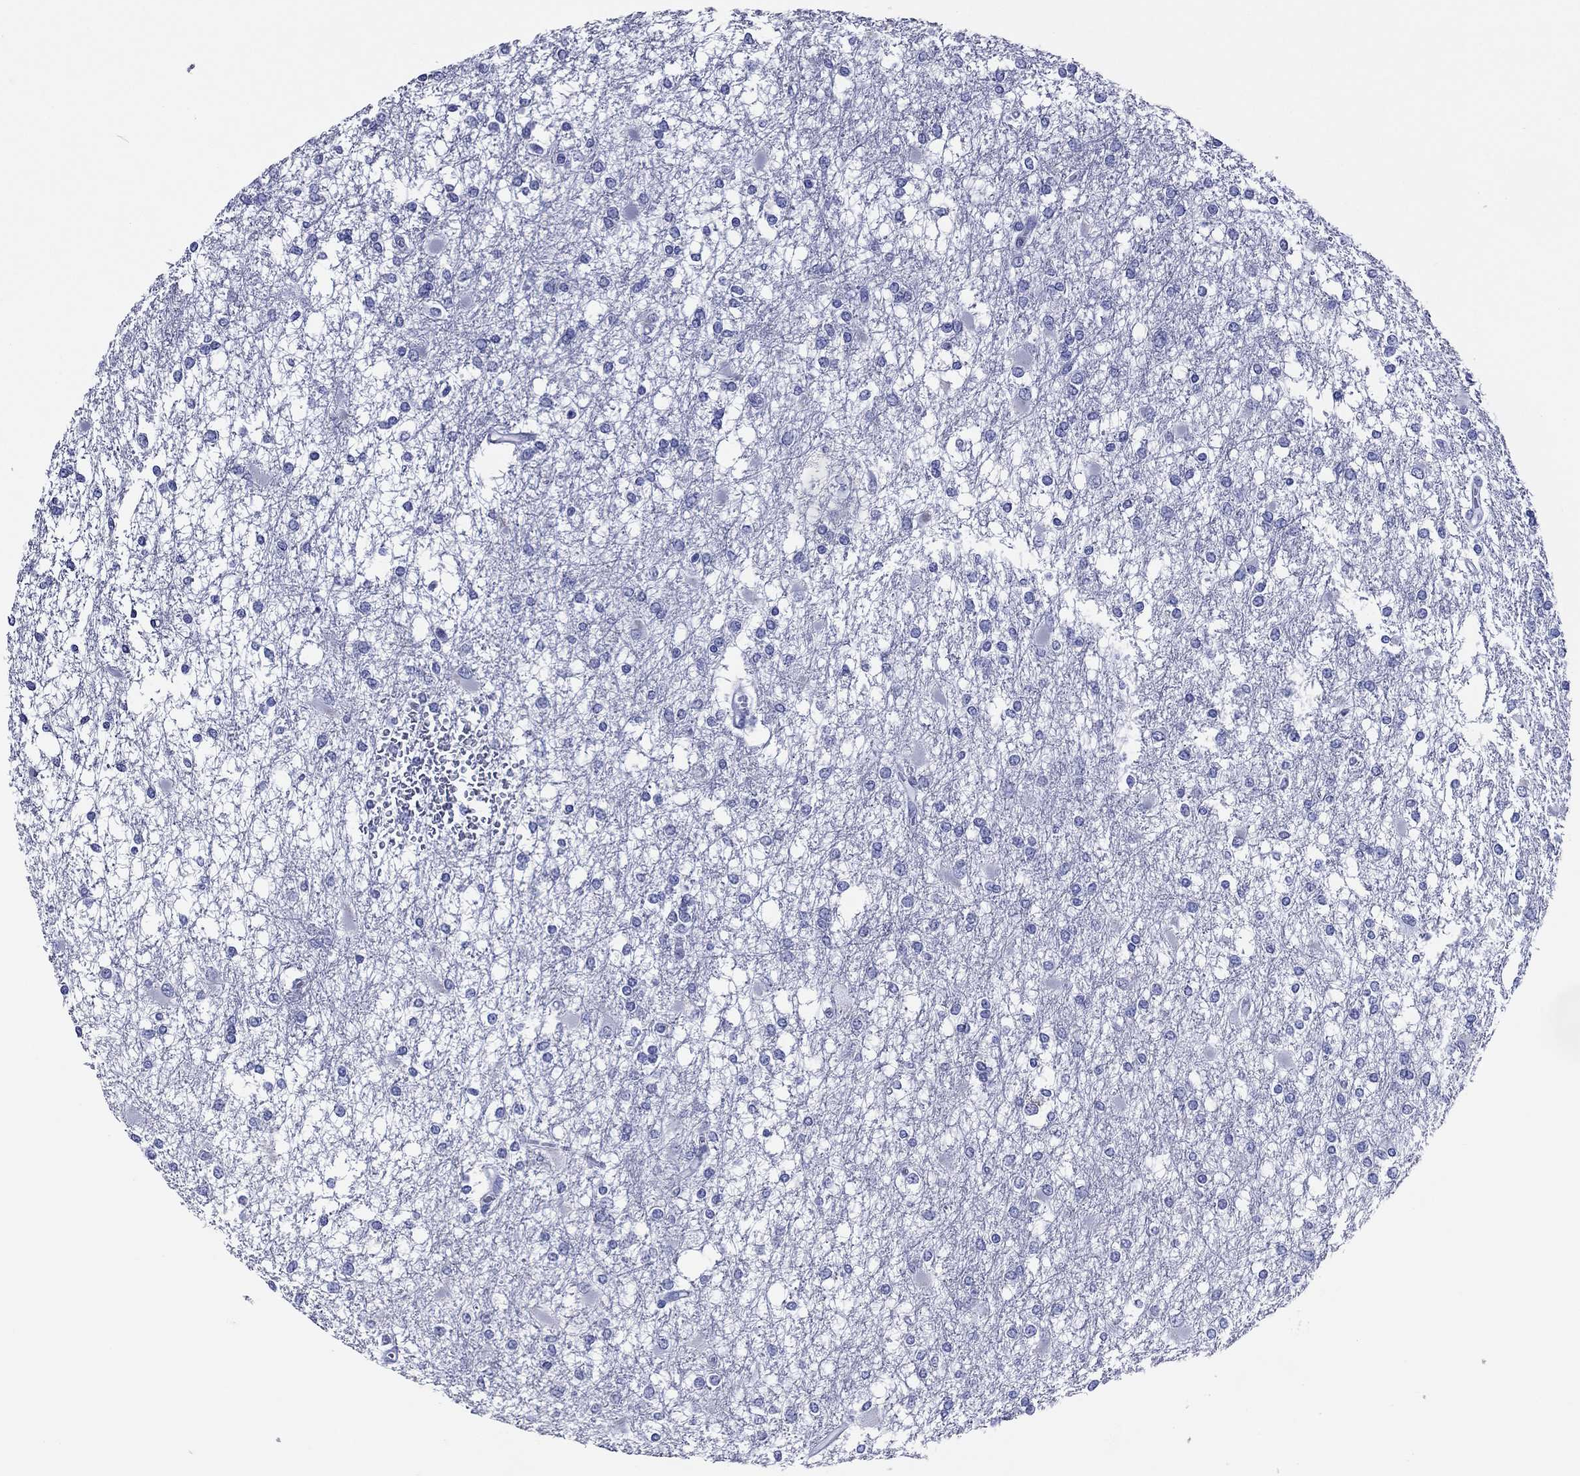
{"staining": {"intensity": "negative", "quantity": "none", "location": "none"}, "tissue": "glioma", "cell_type": "Tumor cells", "image_type": "cancer", "snomed": [{"axis": "morphology", "description": "Glioma, malignant, High grade"}, {"axis": "topography", "description": "Cerebral cortex"}], "caption": "IHC micrograph of malignant glioma (high-grade) stained for a protein (brown), which demonstrates no staining in tumor cells.", "gene": "ACE2", "patient": {"sex": "male", "age": 79}}